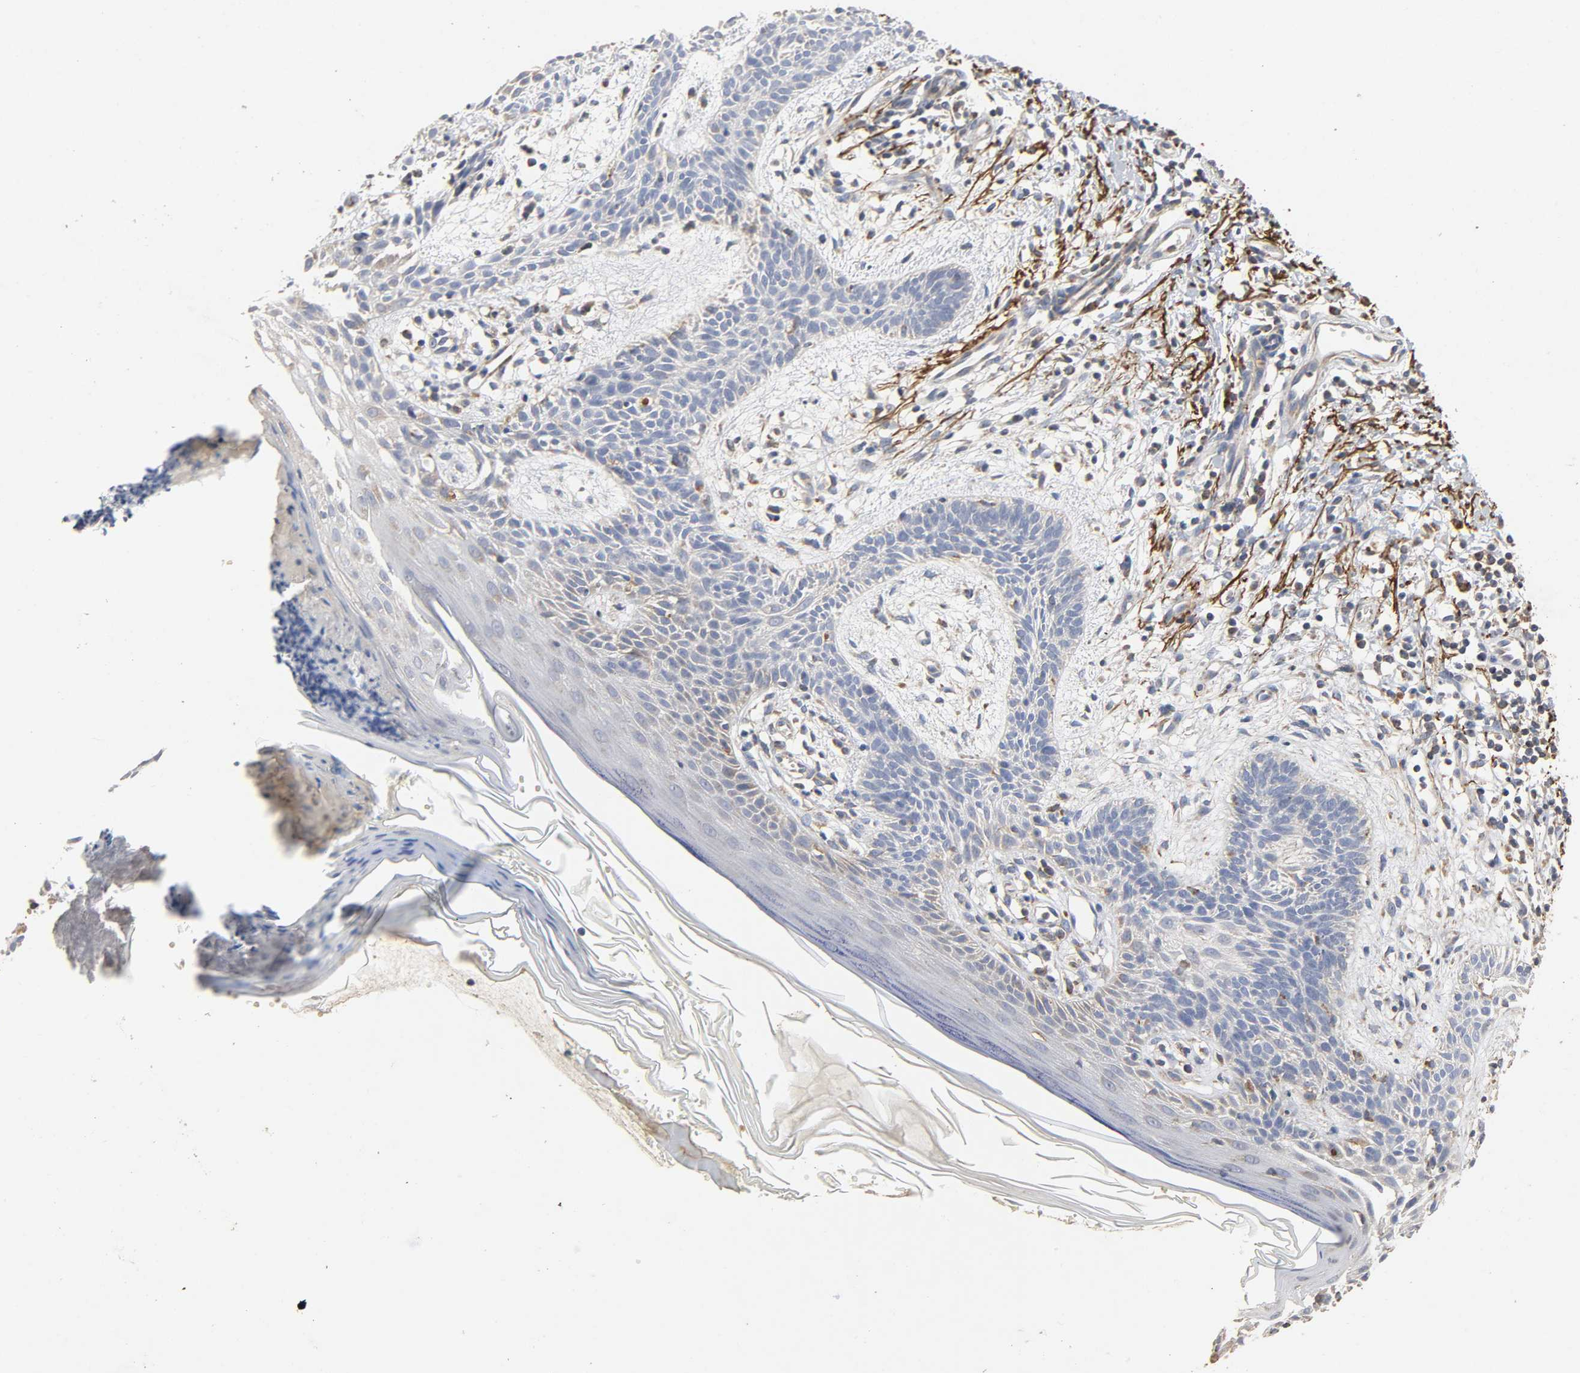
{"staining": {"intensity": "negative", "quantity": "none", "location": "none"}, "tissue": "skin cancer", "cell_type": "Tumor cells", "image_type": "cancer", "snomed": [{"axis": "morphology", "description": "Normal tissue, NOS"}, {"axis": "morphology", "description": "Basal cell carcinoma"}, {"axis": "topography", "description": "Skin"}], "caption": "Skin cancer was stained to show a protein in brown. There is no significant staining in tumor cells.", "gene": "NDUFS3", "patient": {"sex": "female", "age": 69}}